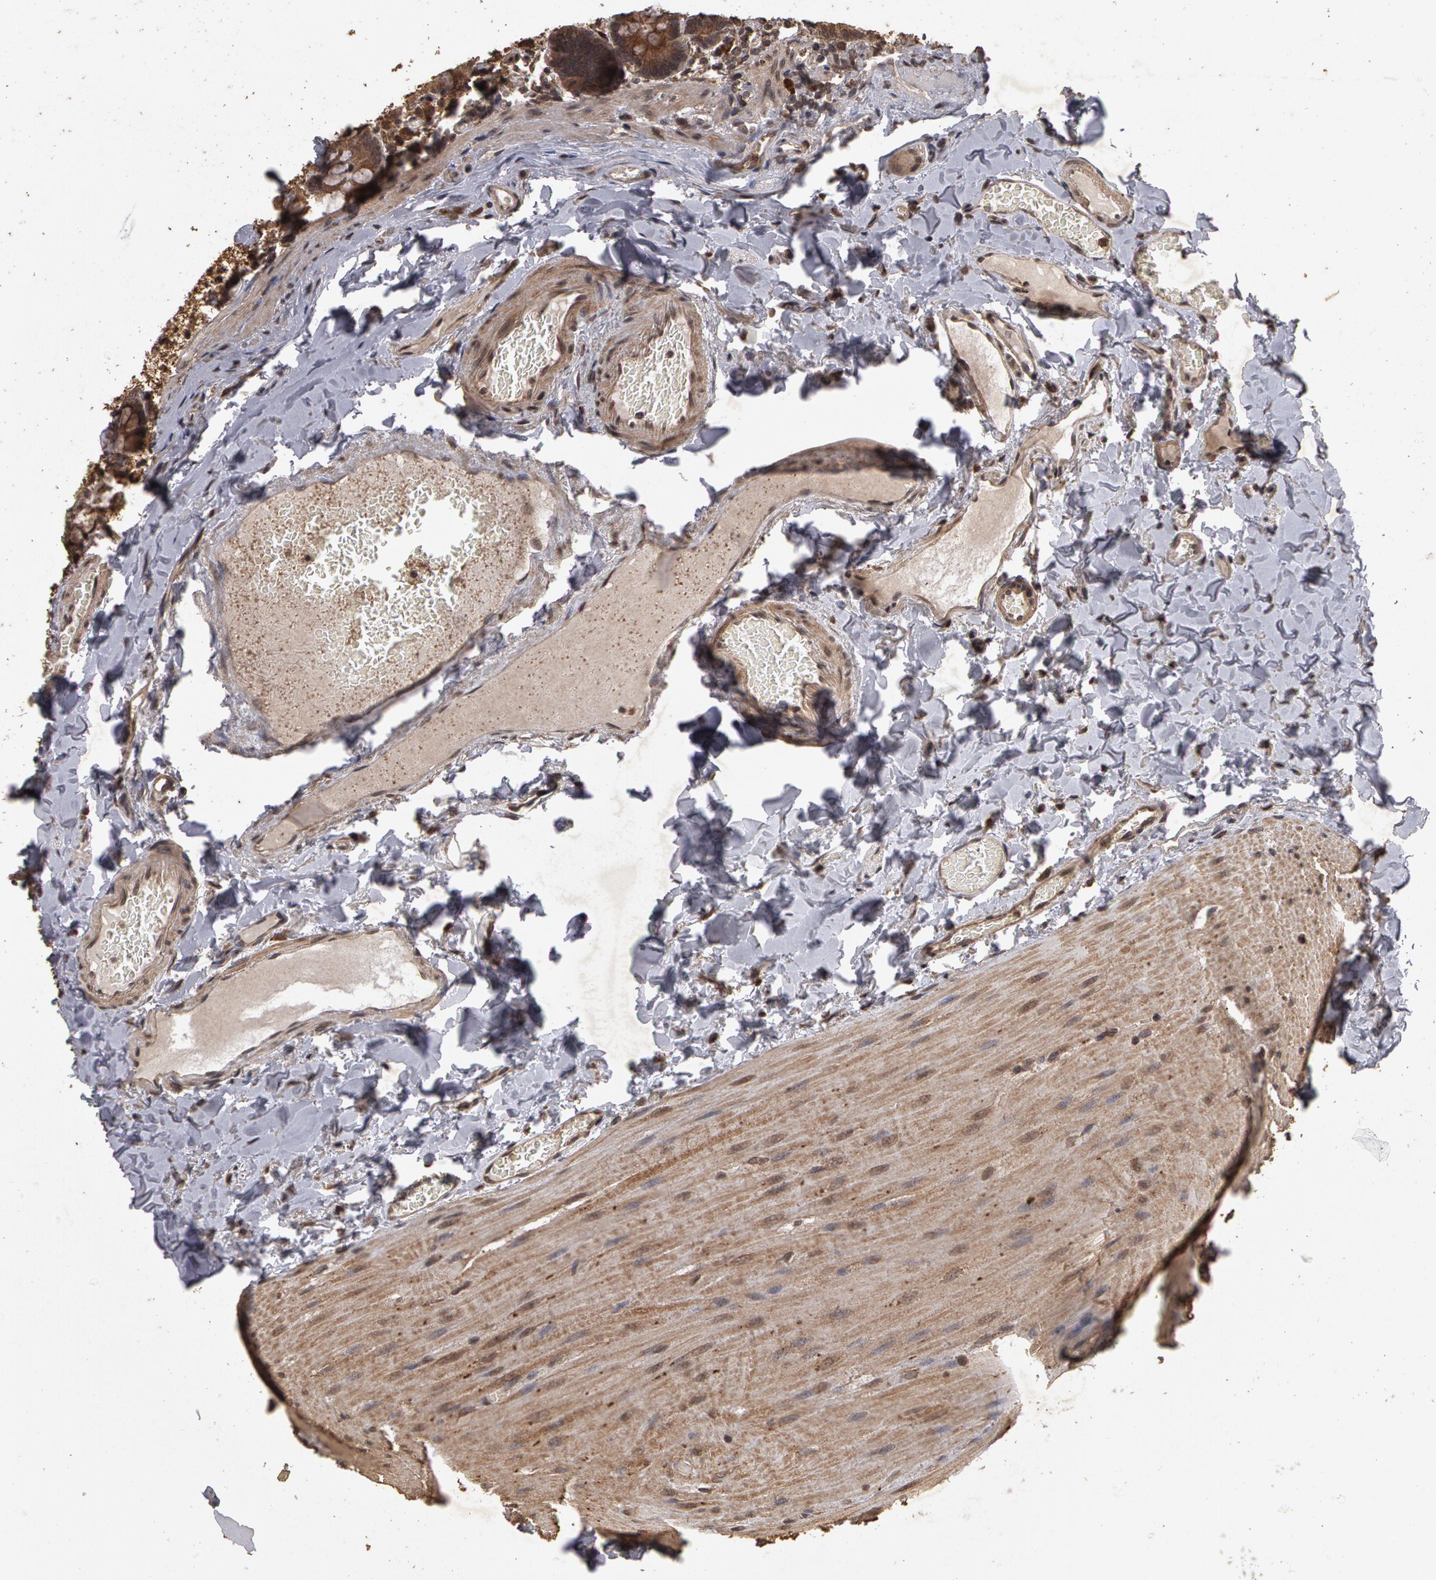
{"staining": {"intensity": "moderate", "quantity": ">75%", "location": "cytoplasmic/membranous"}, "tissue": "duodenum", "cell_type": "Glandular cells", "image_type": "normal", "snomed": [{"axis": "morphology", "description": "Normal tissue, NOS"}, {"axis": "topography", "description": "Duodenum"}], "caption": "About >75% of glandular cells in benign duodenum reveal moderate cytoplasmic/membranous protein positivity as visualized by brown immunohistochemical staining.", "gene": "CALR", "patient": {"sex": "male", "age": 66}}